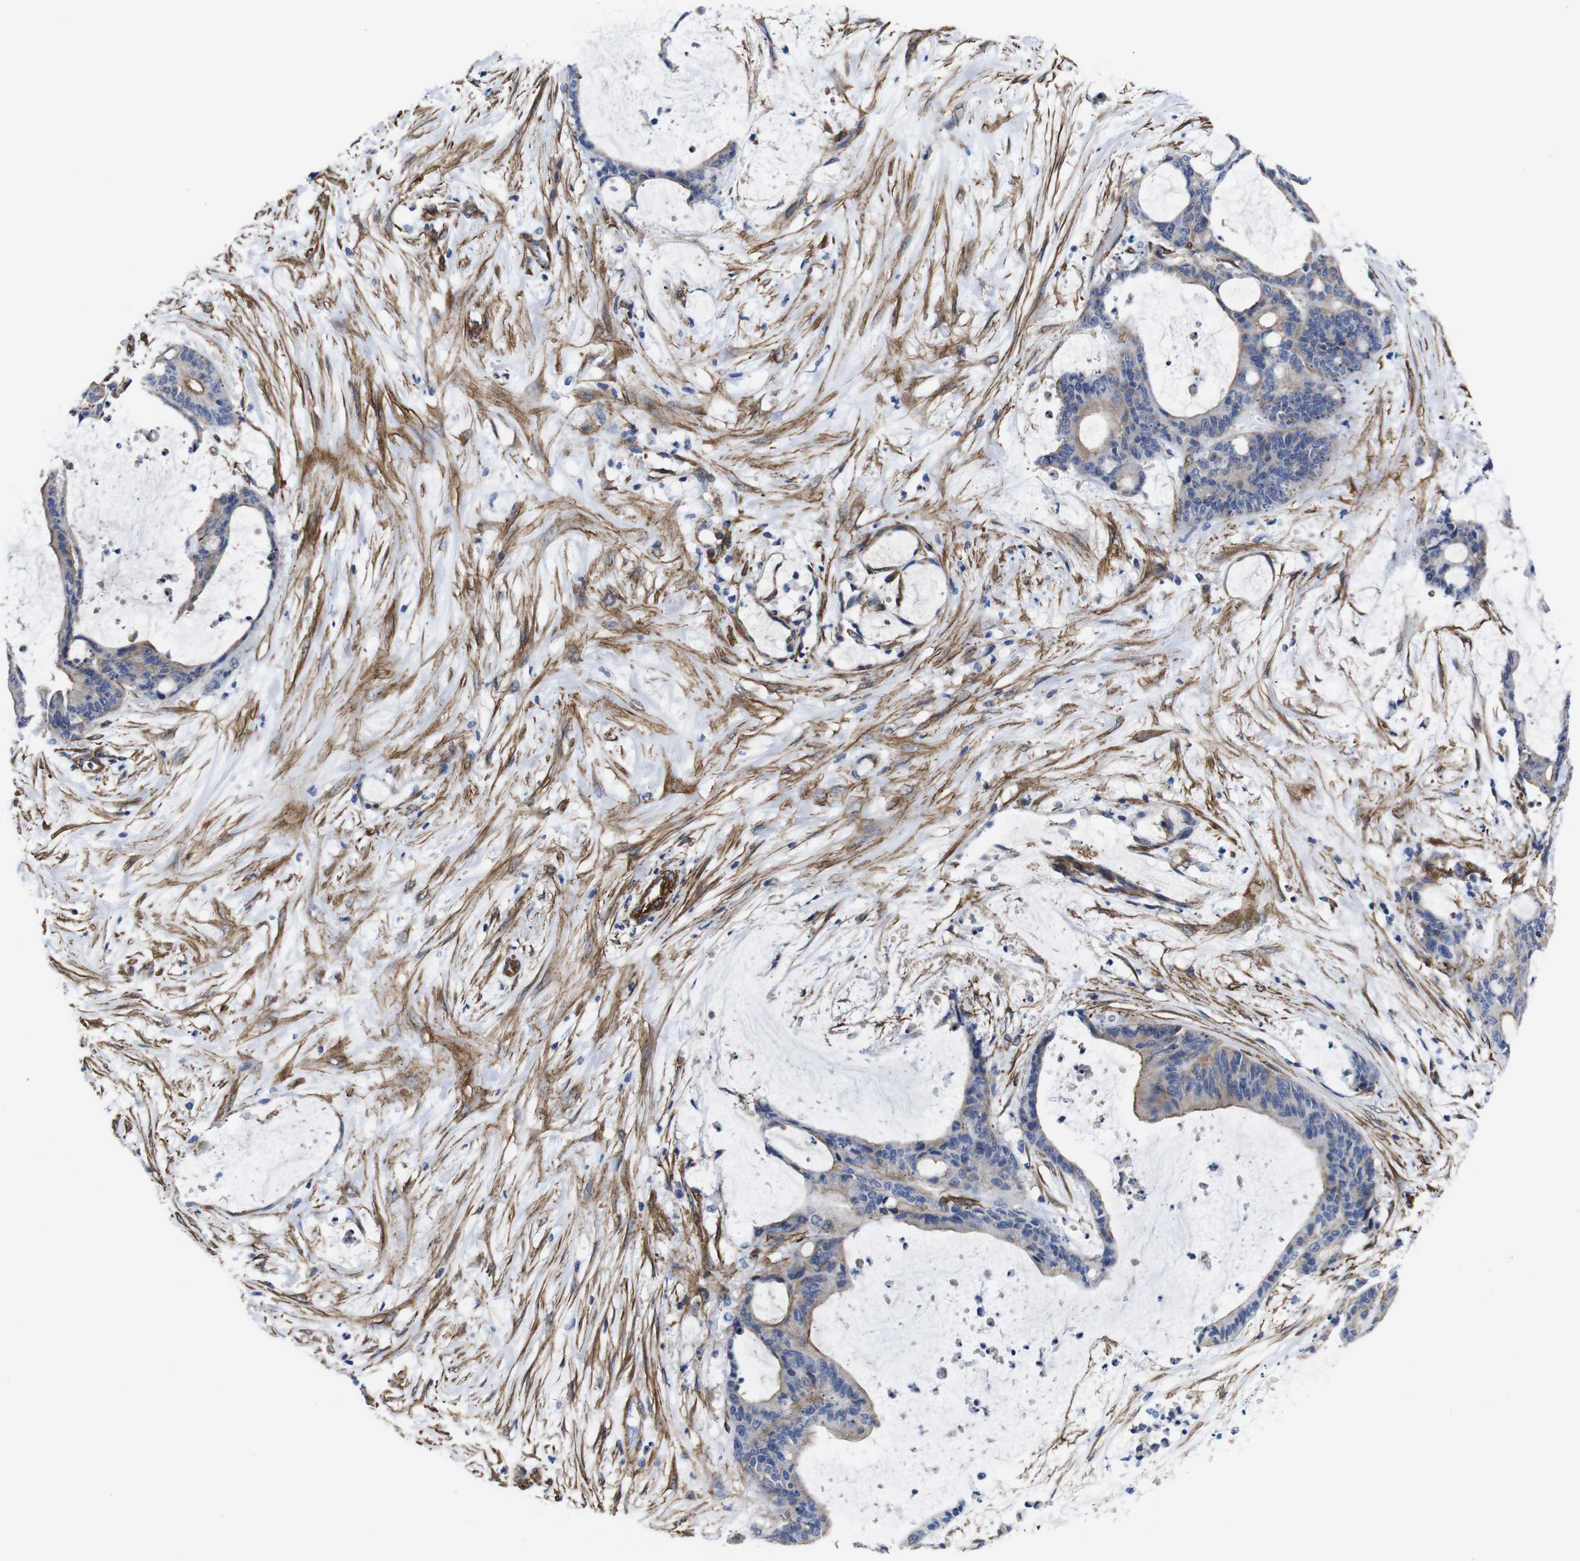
{"staining": {"intensity": "weak", "quantity": ">75%", "location": "cytoplasmic/membranous"}, "tissue": "liver cancer", "cell_type": "Tumor cells", "image_type": "cancer", "snomed": [{"axis": "morphology", "description": "Cholangiocarcinoma"}, {"axis": "topography", "description": "Liver"}], "caption": "Liver cancer (cholangiocarcinoma) was stained to show a protein in brown. There is low levels of weak cytoplasmic/membranous expression in approximately >75% of tumor cells. (DAB IHC, brown staining for protein, blue staining for nuclei).", "gene": "WNT10A", "patient": {"sex": "female", "age": 73}}